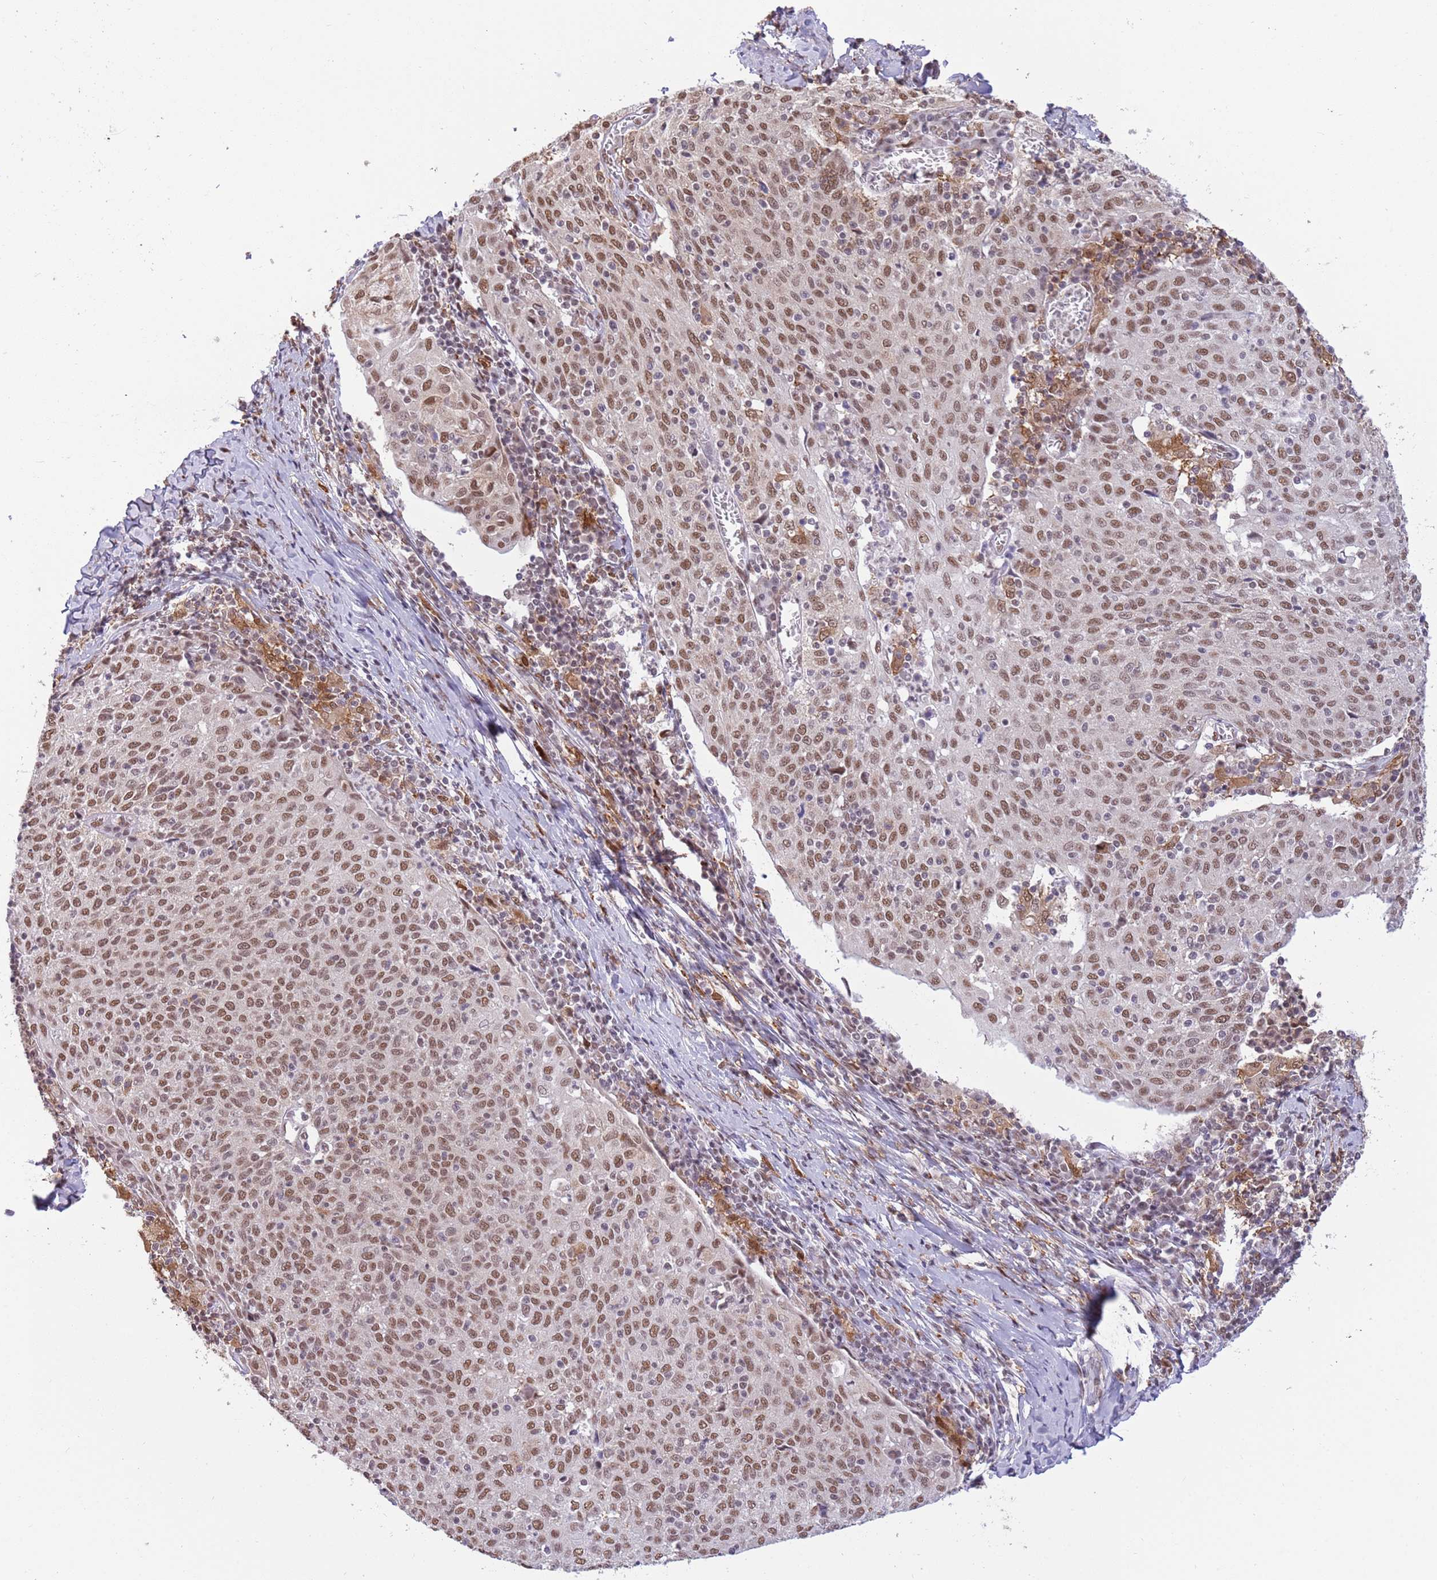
{"staining": {"intensity": "moderate", "quantity": ">75%", "location": "nuclear"}, "tissue": "cervical cancer", "cell_type": "Tumor cells", "image_type": "cancer", "snomed": [{"axis": "morphology", "description": "Squamous cell carcinoma, NOS"}, {"axis": "topography", "description": "Cervix"}], "caption": "A brown stain highlights moderate nuclear expression of a protein in human squamous cell carcinoma (cervical) tumor cells.", "gene": "TRIM32", "patient": {"sex": "female", "age": 52}}